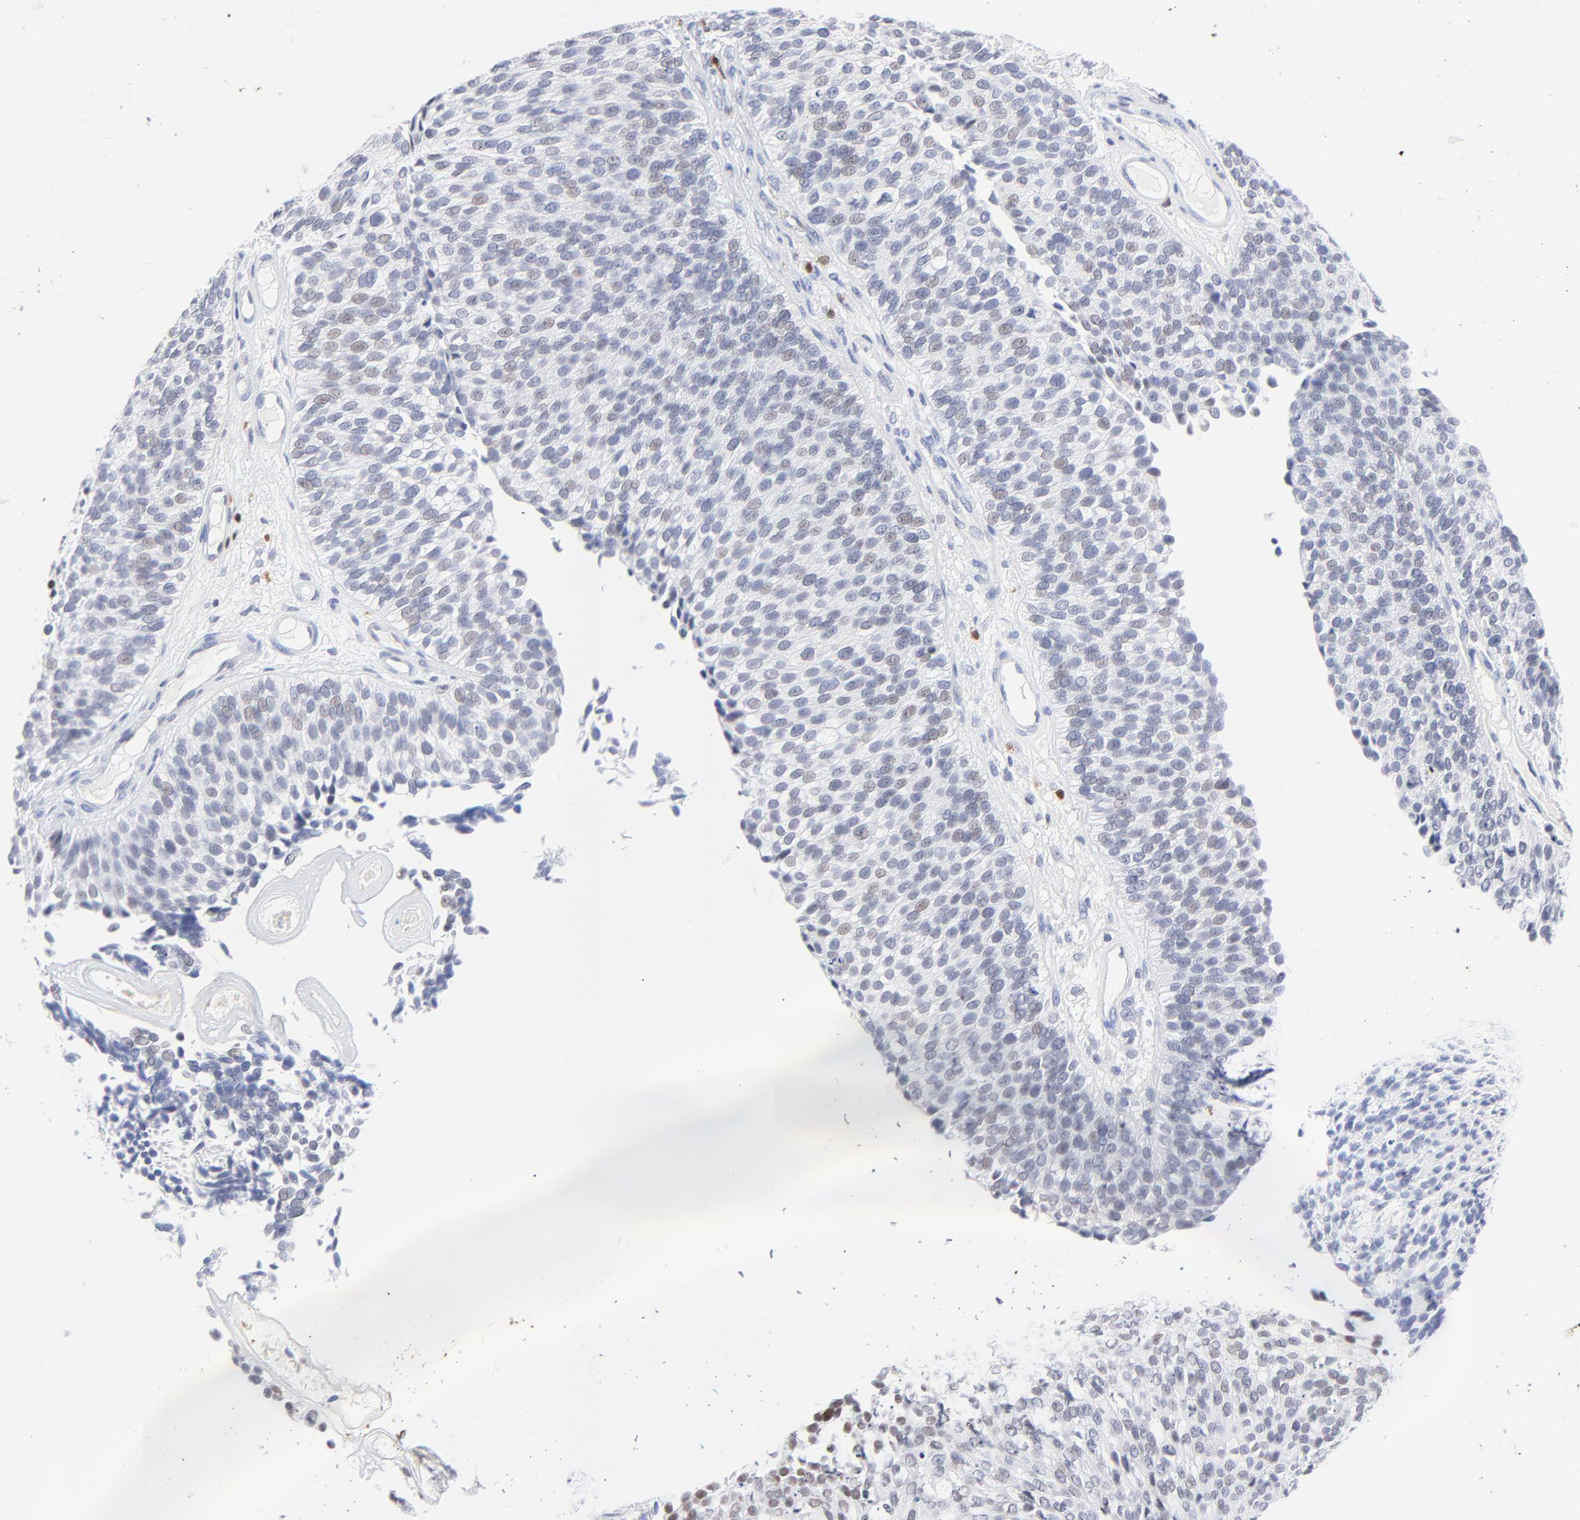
{"staining": {"intensity": "weak", "quantity": "<25%", "location": "nuclear"}, "tissue": "urothelial cancer", "cell_type": "Tumor cells", "image_type": "cancer", "snomed": [{"axis": "morphology", "description": "Urothelial carcinoma, Low grade"}, {"axis": "topography", "description": "Urinary bladder"}], "caption": "IHC micrograph of neoplastic tissue: human urothelial carcinoma (low-grade) stained with DAB displays no significant protein staining in tumor cells.", "gene": "ZAP70", "patient": {"sex": "male", "age": 84}}